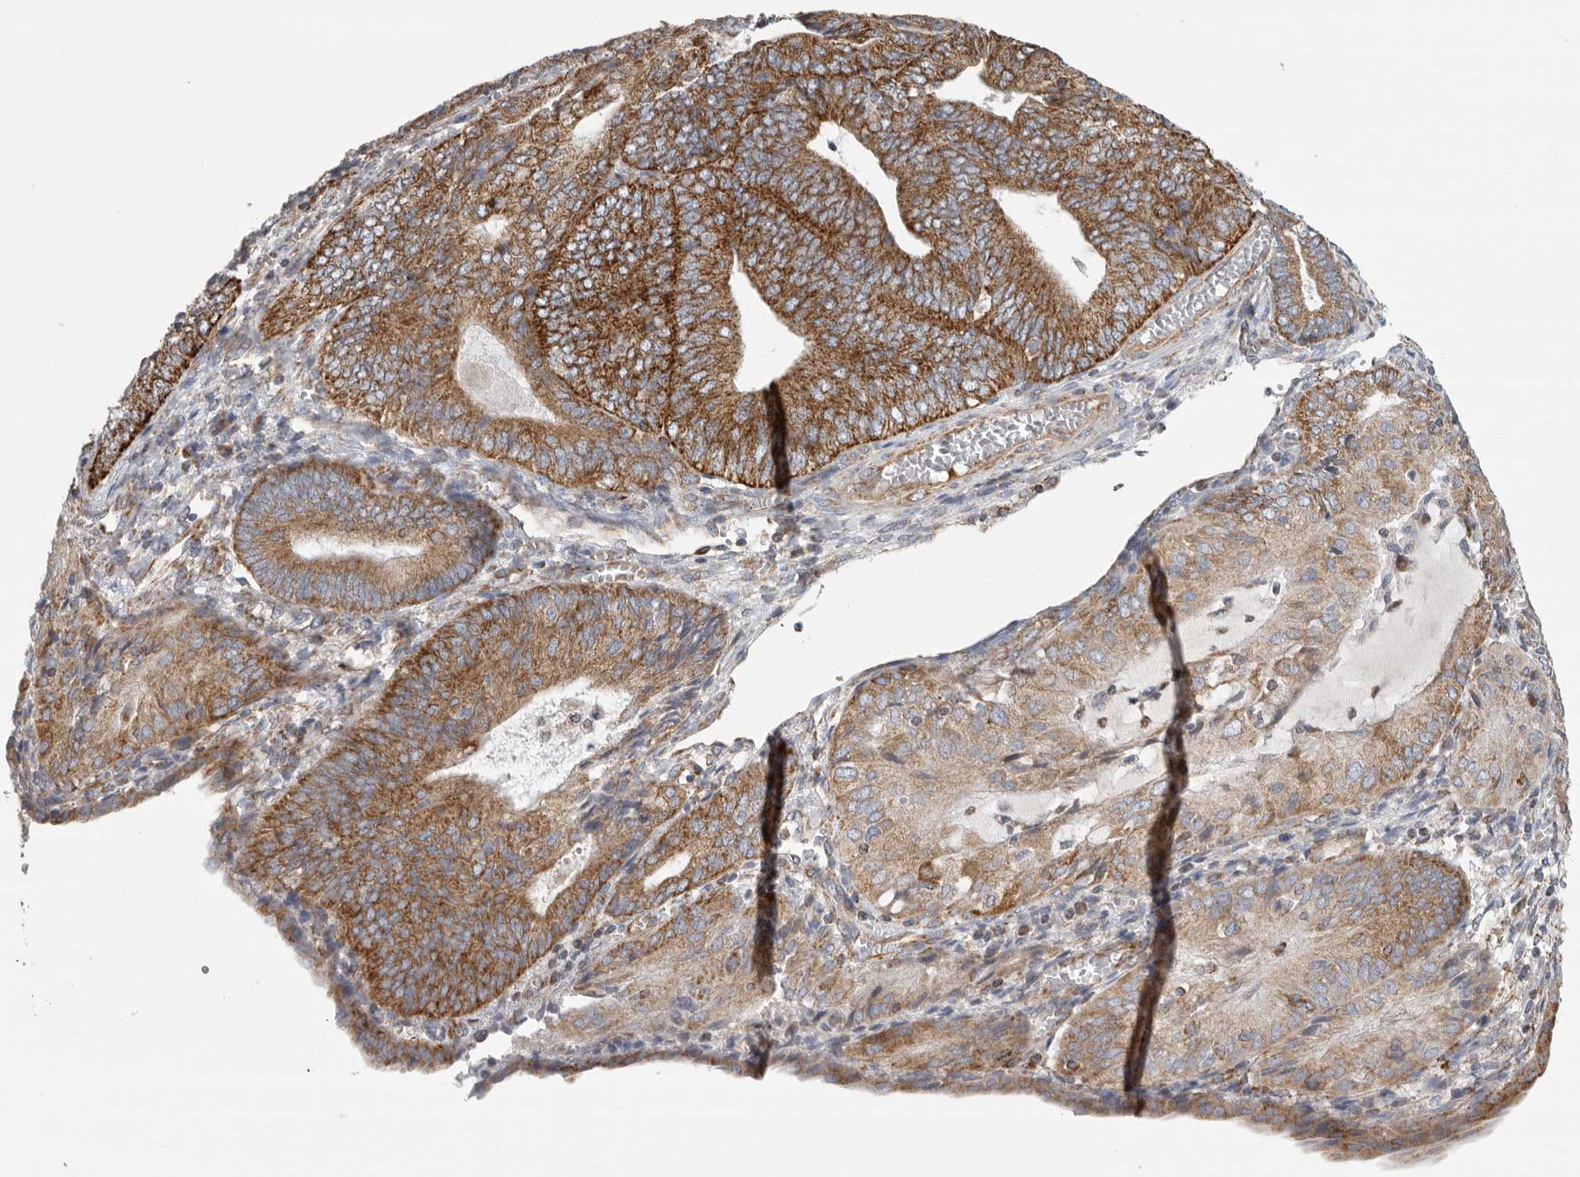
{"staining": {"intensity": "strong", "quantity": ">75%", "location": "cytoplasmic/membranous"}, "tissue": "endometrial cancer", "cell_type": "Tumor cells", "image_type": "cancer", "snomed": [{"axis": "morphology", "description": "Adenocarcinoma, NOS"}, {"axis": "topography", "description": "Endometrium"}], "caption": "A brown stain shows strong cytoplasmic/membranous staining of a protein in human endometrial adenocarcinoma tumor cells.", "gene": "FKBP8", "patient": {"sex": "female", "age": 81}}